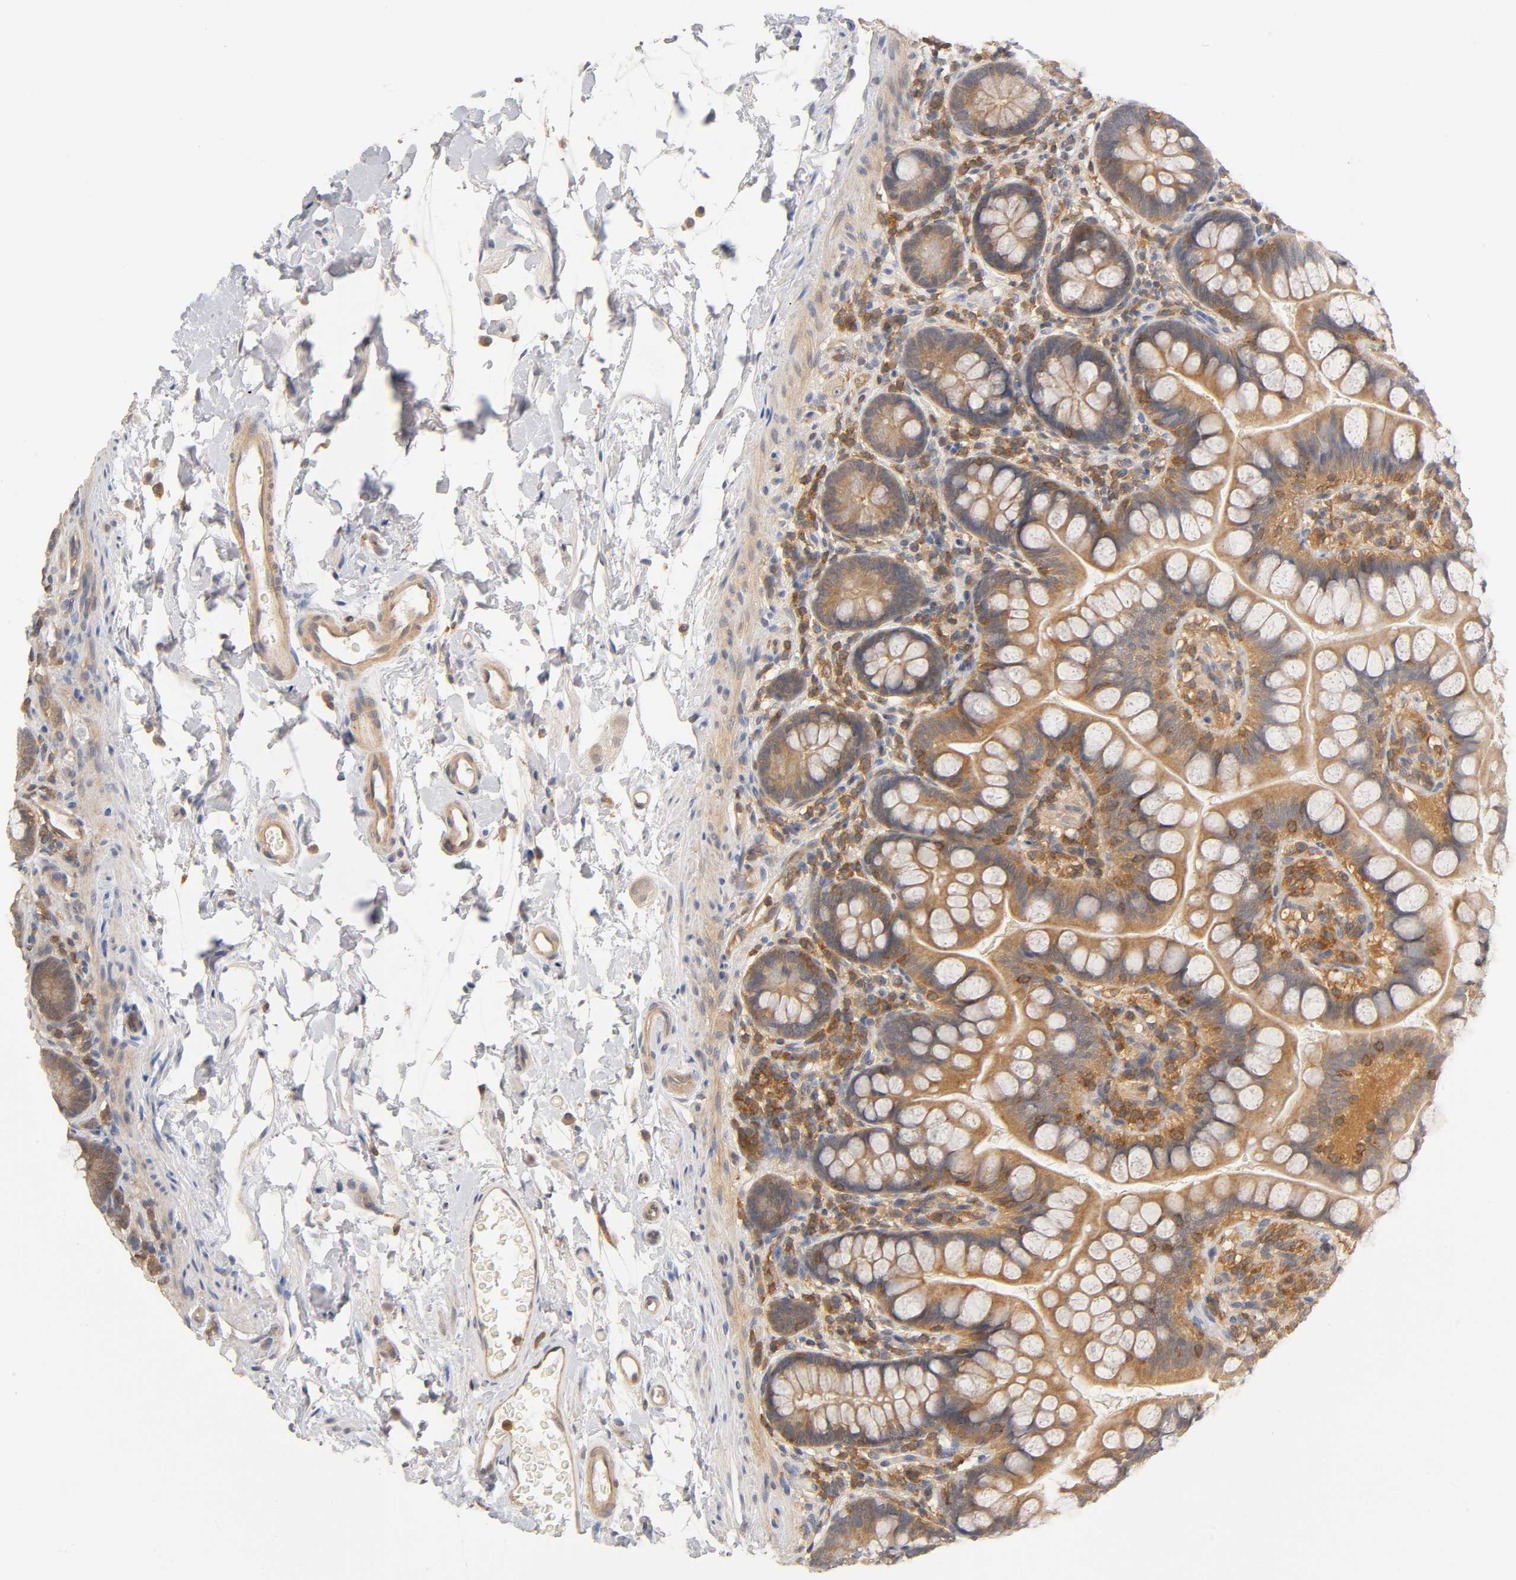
{"staining": {"intensity": "moderate", "quantity": ">75%", "location": "cytoplasmic/membranous"}, "tissue": "small intestine", "cell_type": "Glandular cells", "image_type": "normal", "snomed": [{"axis": "morphology", "description": "Normal tissue, NOS"}, {"axis": "topography", "description": "Small intestine"}], "caption": "Immunohistochemical staining of benign small intestine displays medium levels of moderate cytoplasmic/membranous expression in approximately >75% of glandular cells. Immunohistochemistry (ihc) stains the protein of interest in brown and the nuclei are stained blue.", "gene": "ACTR2", "patient": {"sex": "female", "age": 58}}